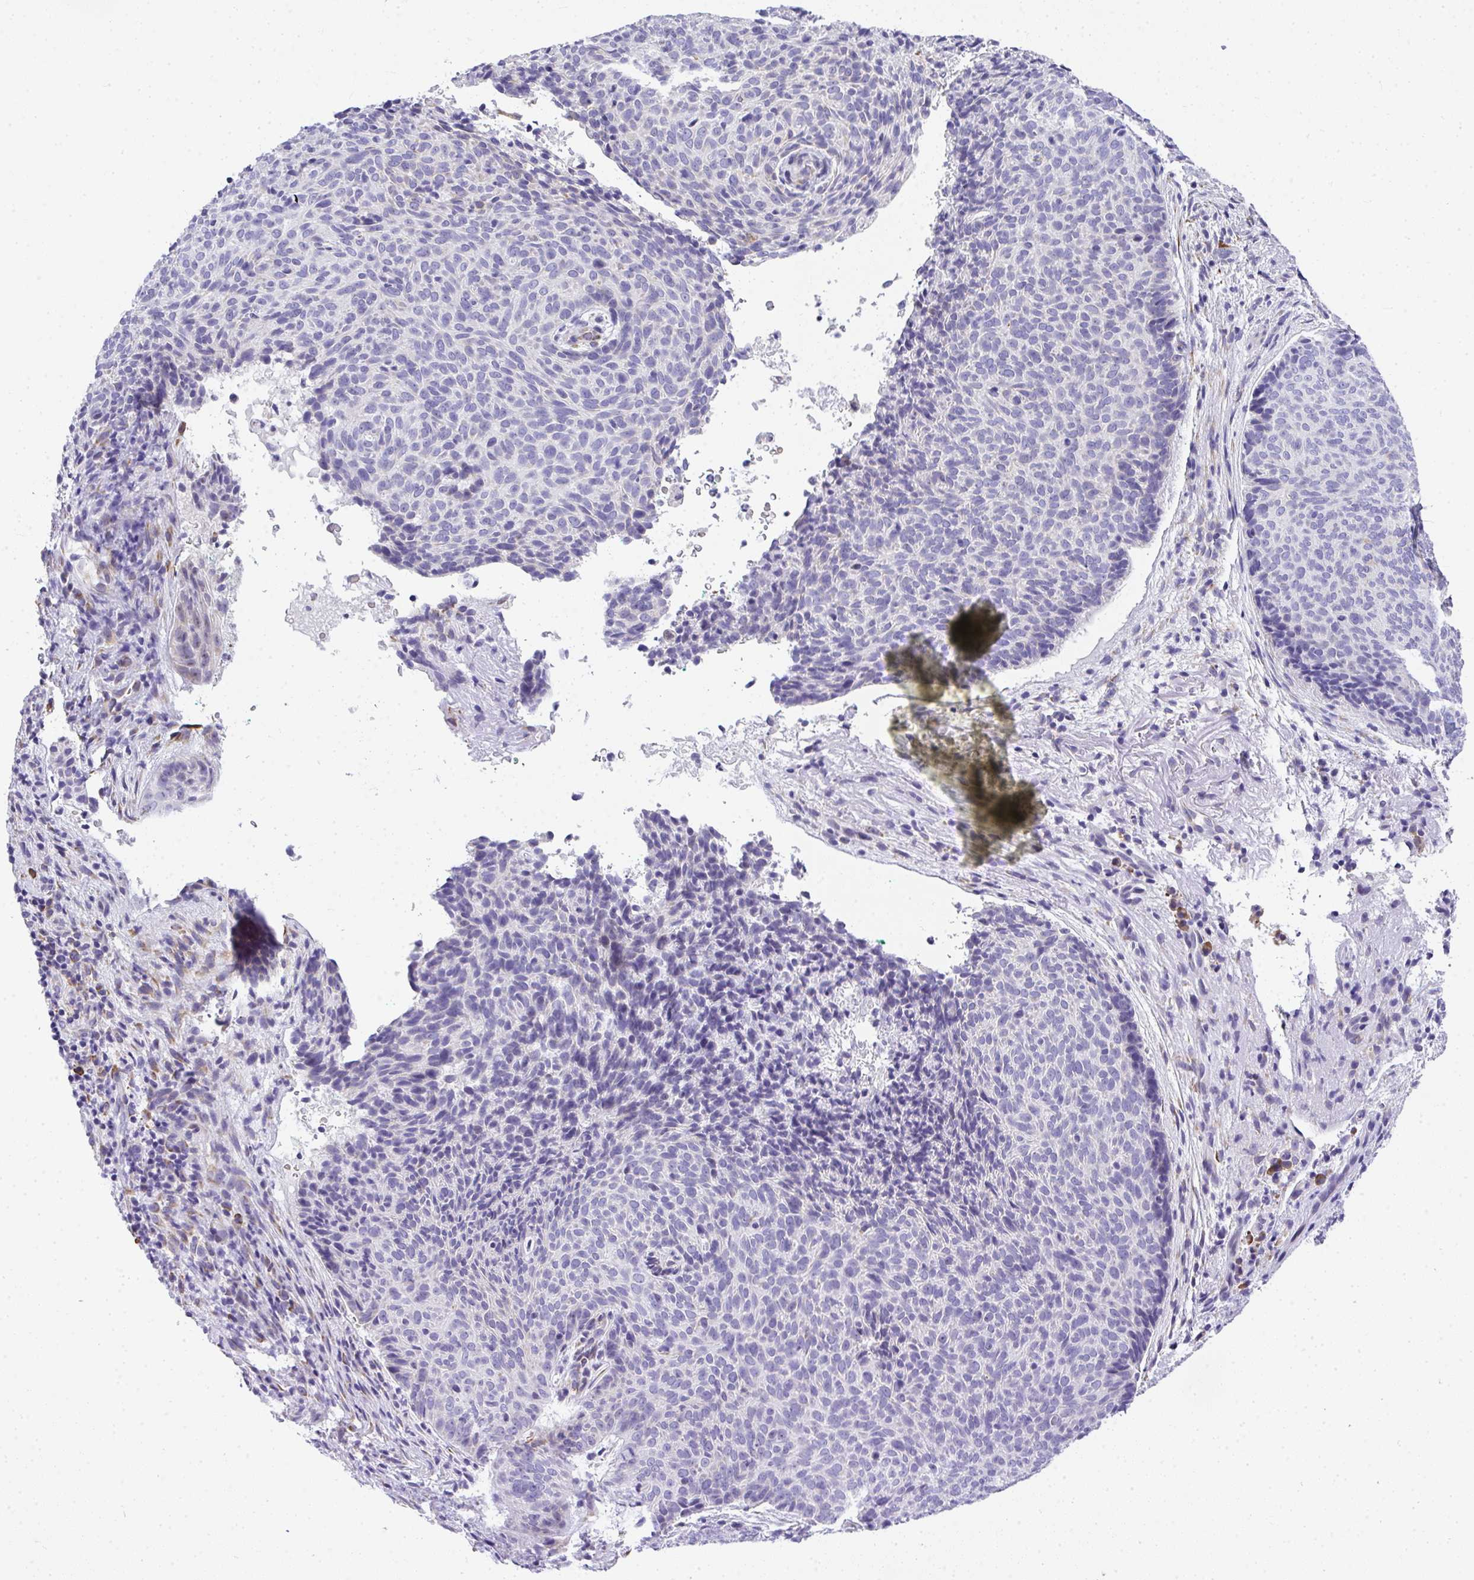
{"staining": {"intensity": "negative", "quantity": "none", "location": "none"}, "tissue": "skin cancer", "cell_type": "Tumor cells", "image_type": "cancer", "snomed": [{"axis": "morphology", "description": "Basal cell carcinoma"}, {"axis": "topography", "description": "Skin"}, {"axis": "topography", "description": "Skin of head"}], "caption": "Tumor cells are negative for brown protein staining in skin cancer (basal cell carcinoma).", "gene": "ADRA2C", "patient": {"sex": "female", "age": 92}}